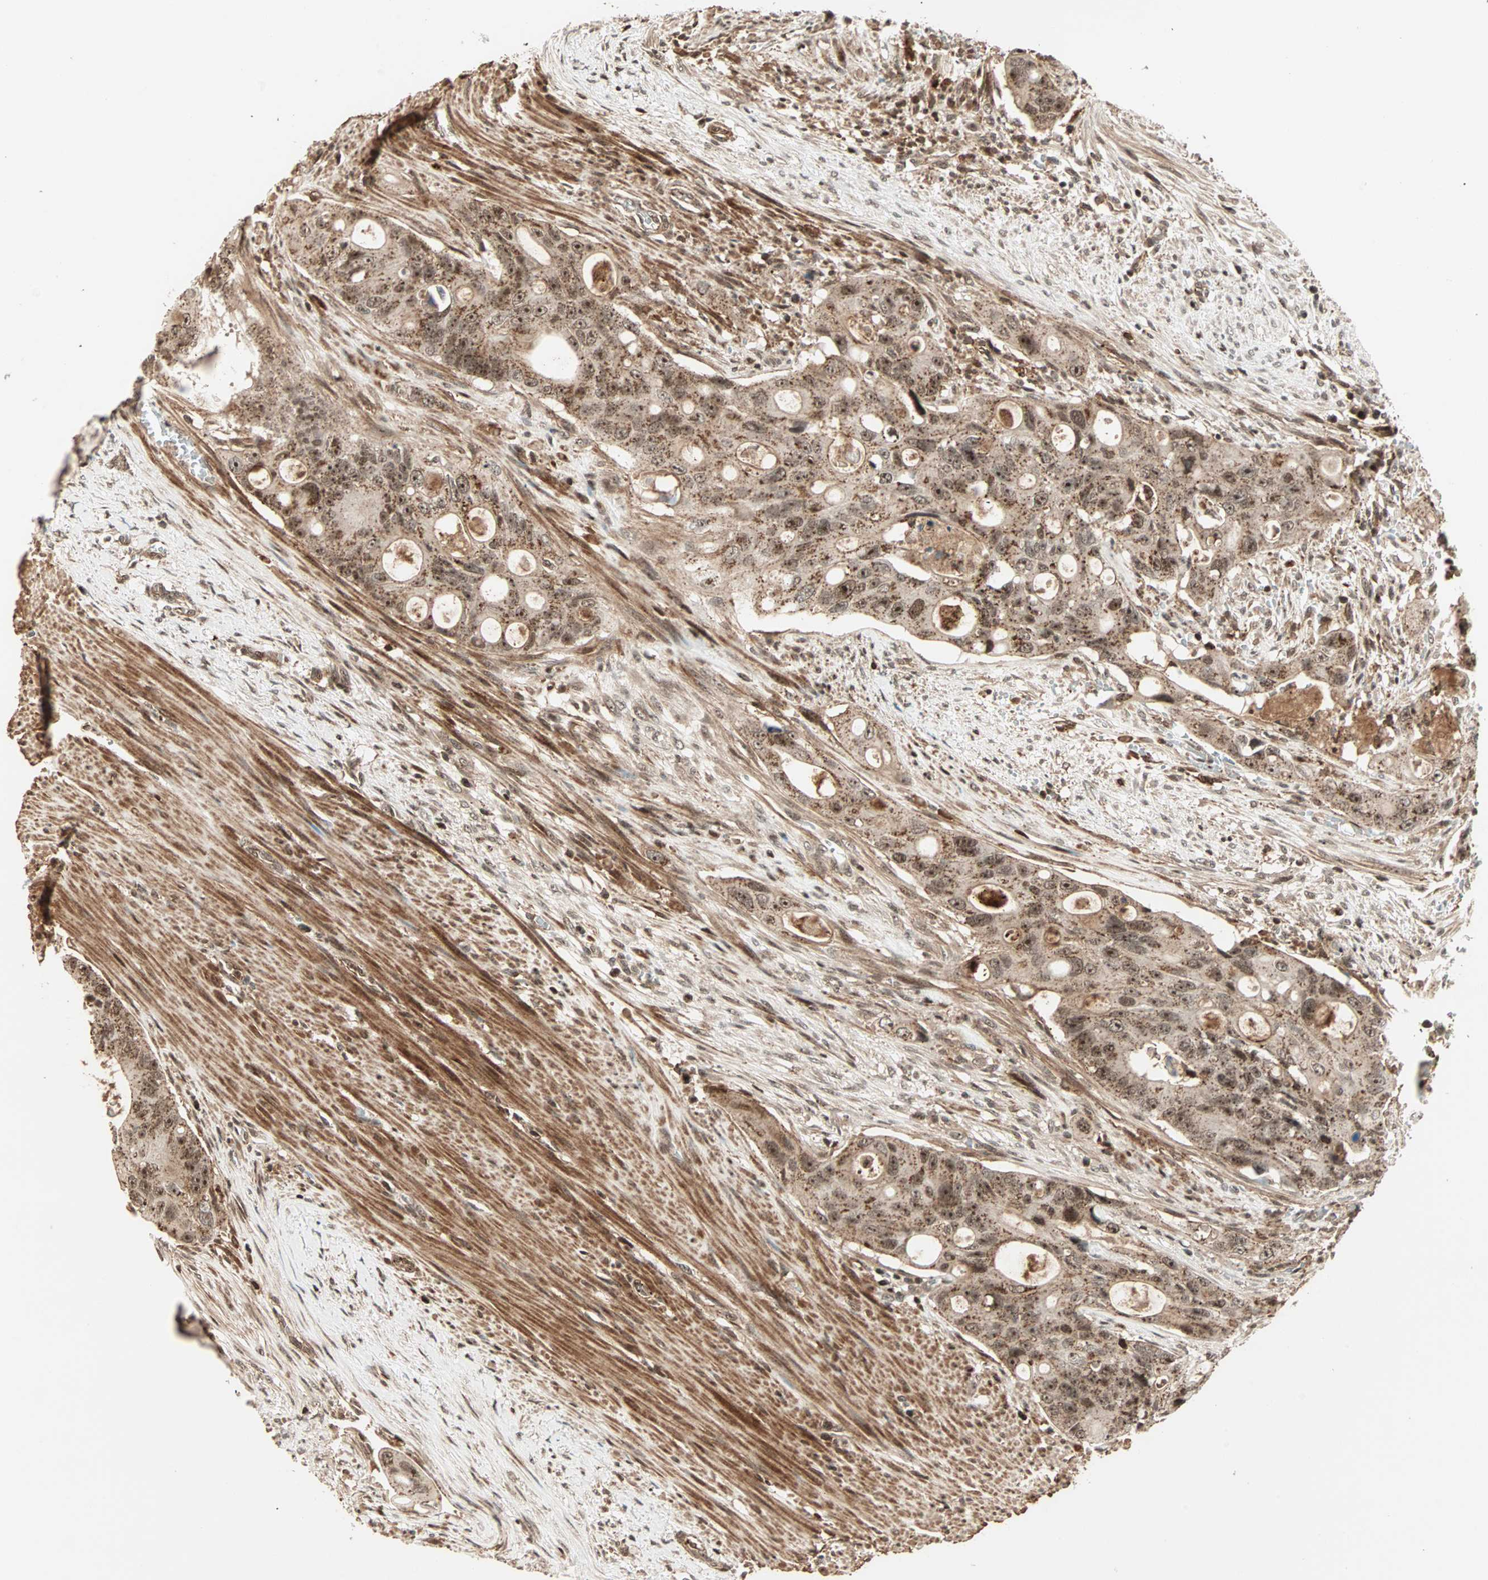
{"staining": {"intensity": "strong", "quantity": ">75%", "location": "cytoplasmic/membranous,nuclear"}, "tissue": "colorectal cancer", "cell_type": "Tumor cells", "image_type": "cancer", "snomed": [{"axis": "morphology", "description": "Adenocarcinoma, NOS"}, {"axis": "topography", "description": "Colon"}], "caption": "Human colorectal cancer stained for a protein (brown) displays strong cytoplasmic/membranous and nuclear positive expression in about >75% of tumor cells.", "gene": "ZBED9", "patient": {"sex": "female", "age": 57}}